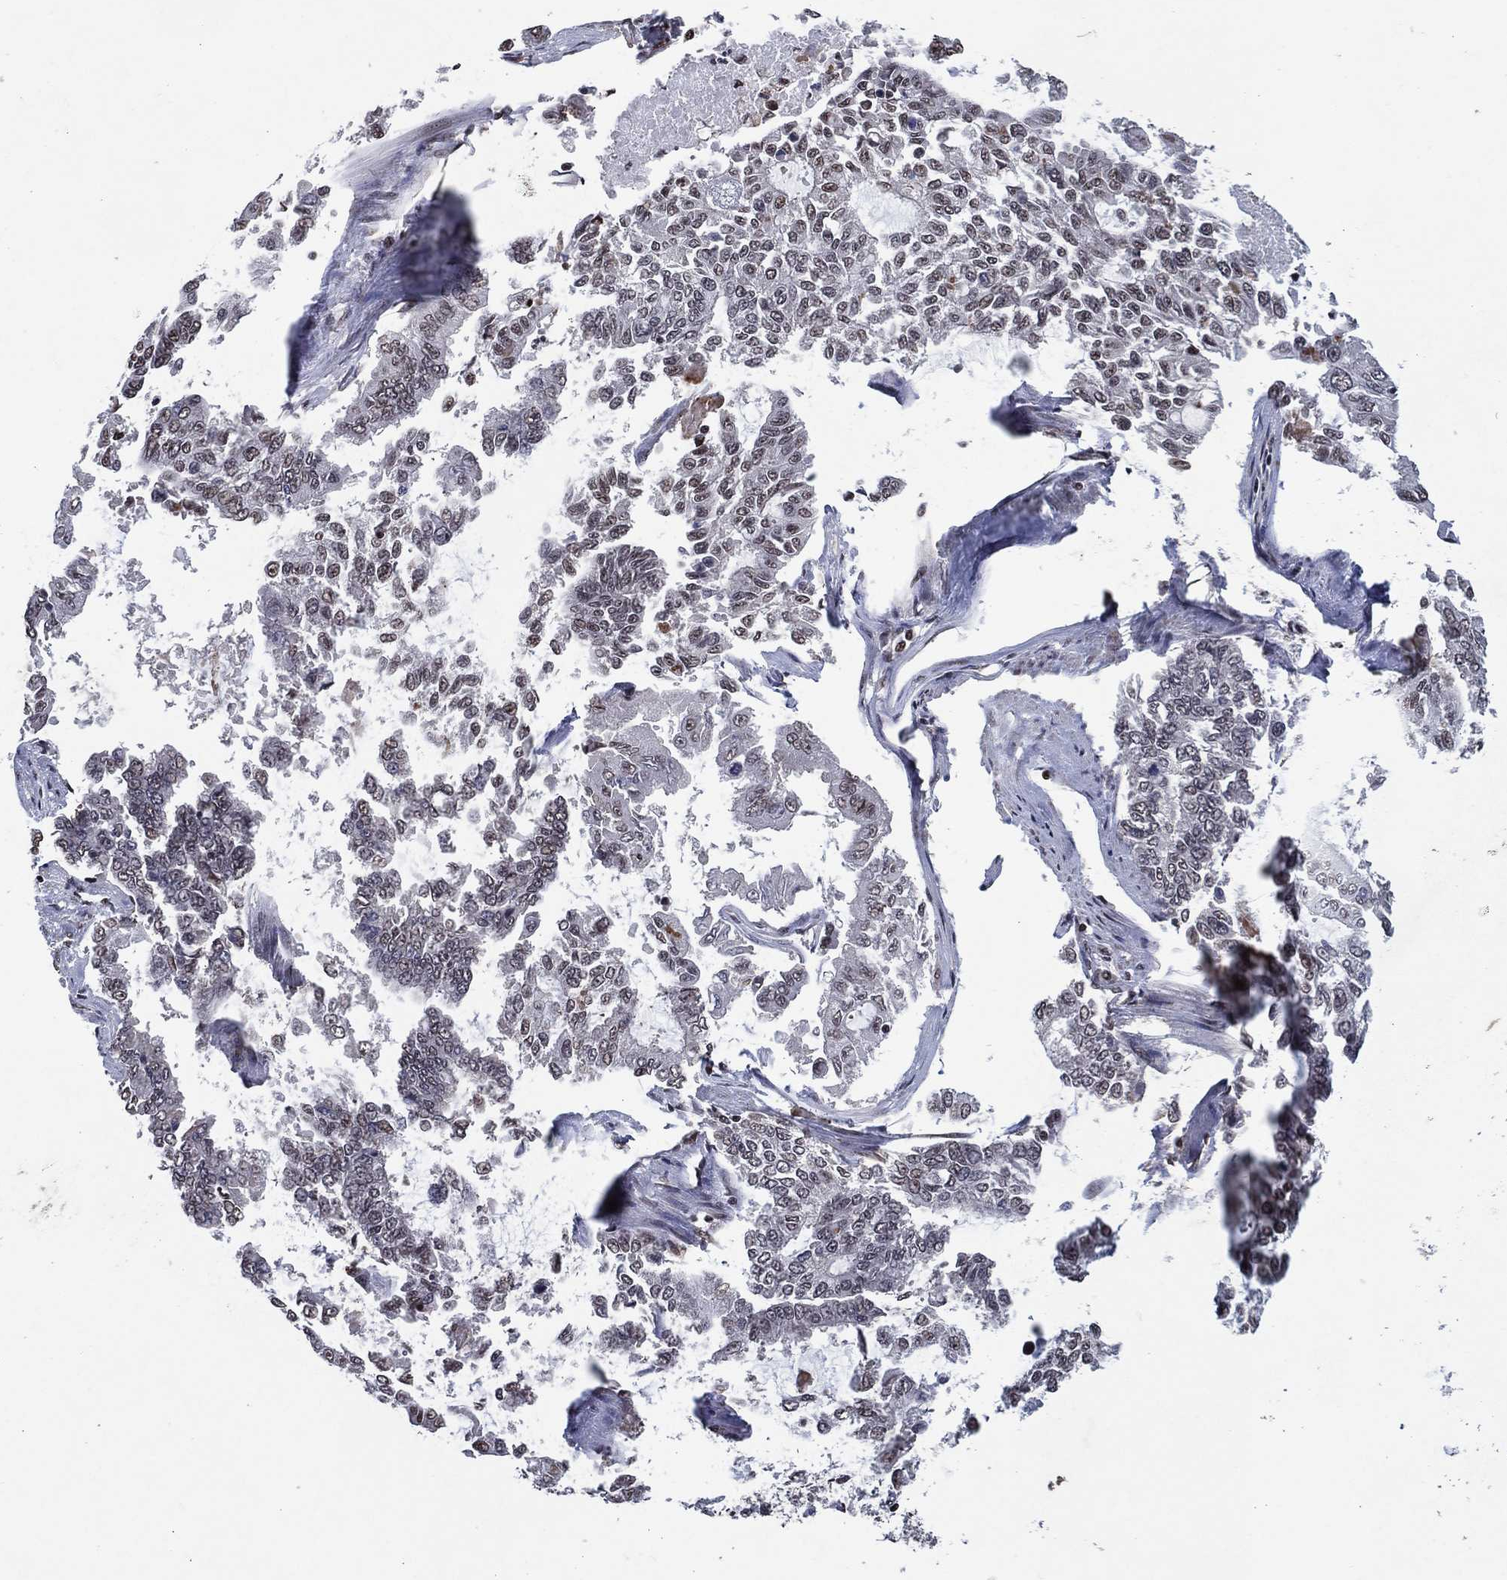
{"staining": {"intensity": "moderate", "quantity": "<25%", "location": "nuclear"}, "tissue": "endometrial cancer", "cell_type": "Tumor cells", "image_type": "cancer", "snomed": [{"axis": "morphology", "description": "Adenocarcinoma, NOS"}, {"axis": "topography", "description": "Uterus"}], "caption": "Immunohistochemistry (IHC) (DAB (3,3'-diaminobenzidine)) staining of human endometrial cancer reveals moderate nuclear protein expression in approximately <25% of tumor cells.", "gene": "ZBTB42", "patient": {"sex": "female", "age": 59}}